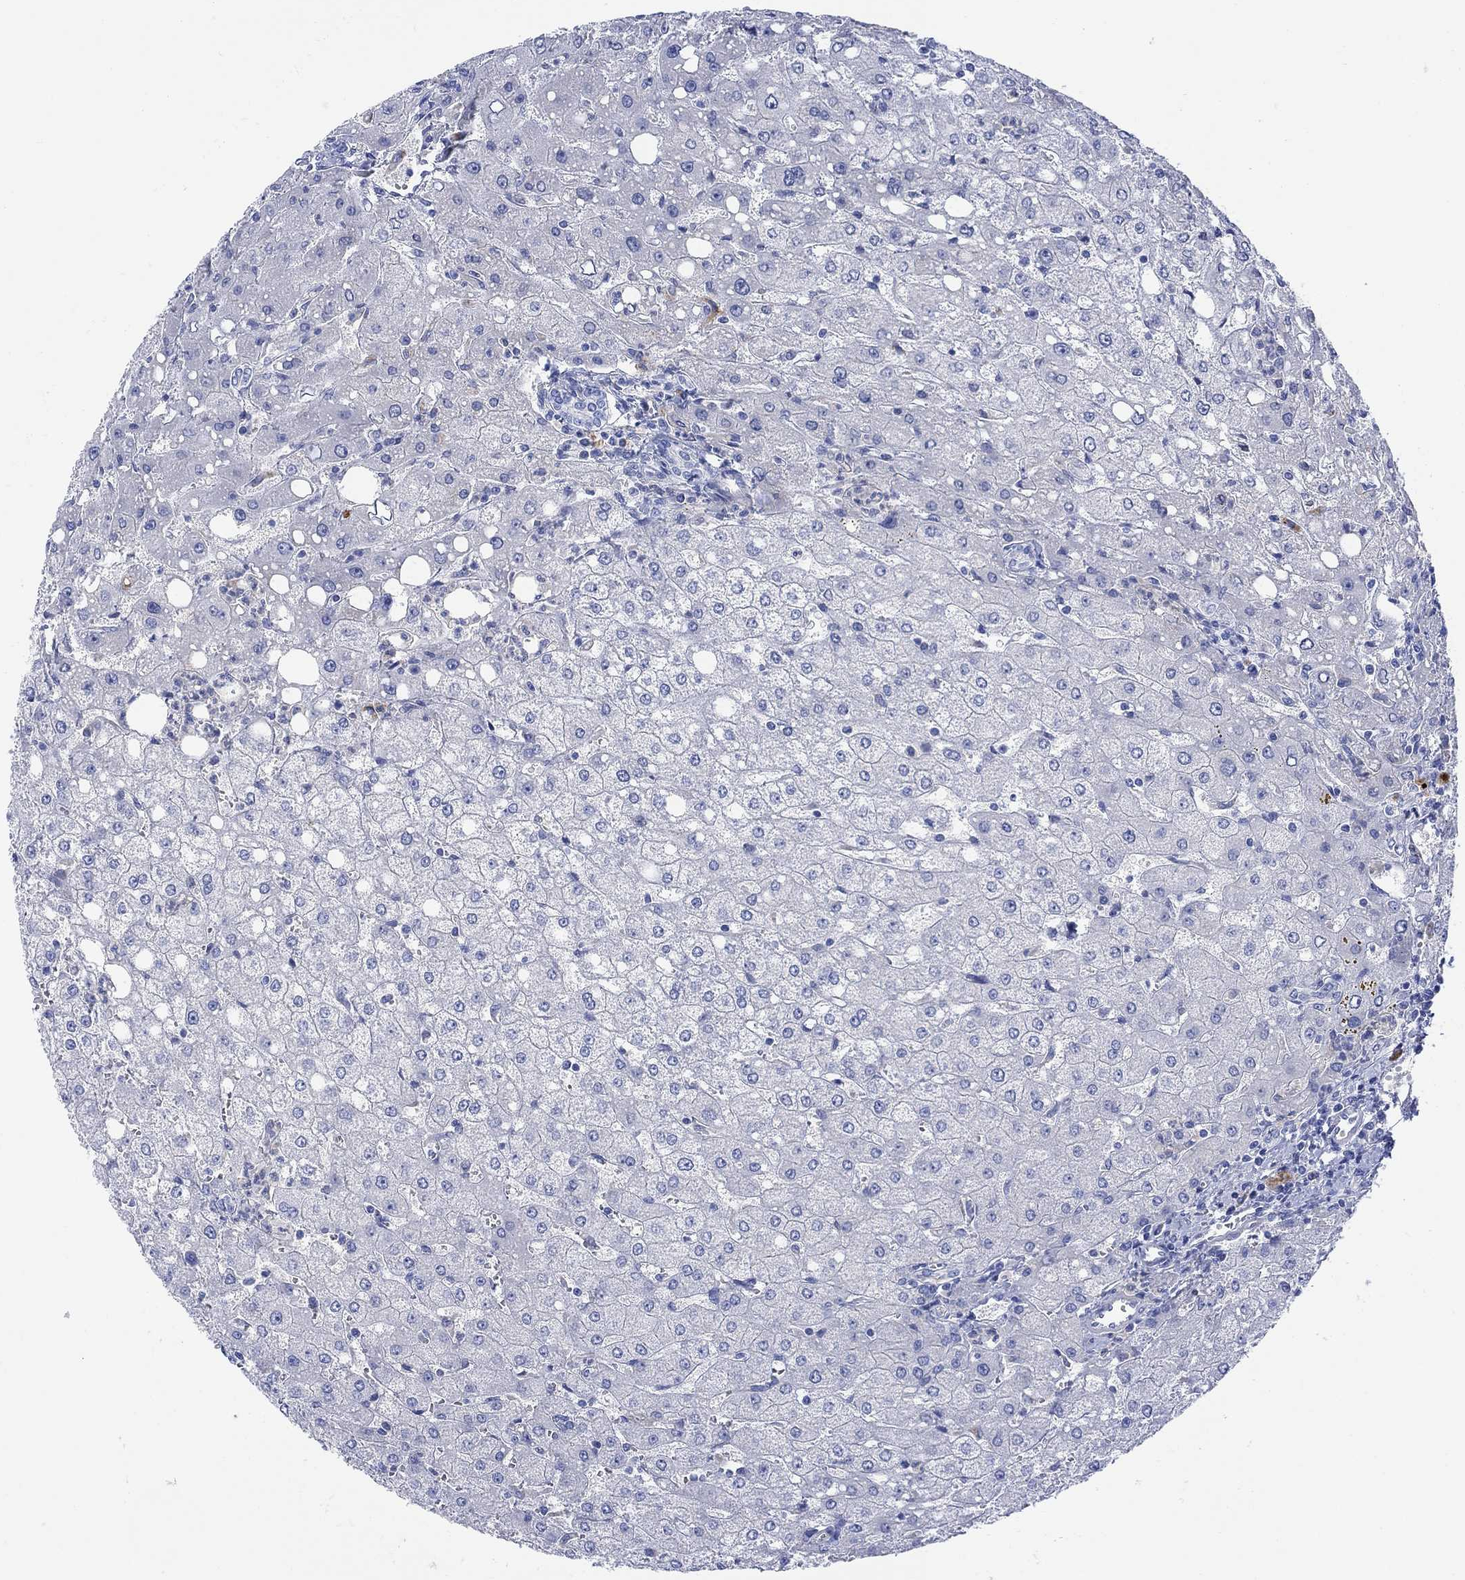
{"staining": {"intensity": "negative", "quantity": "none", "location": "none"}, "tissue": "liver", "cell_type": "Cholangiocytes", "image_type": "normal", "snomed": [{"axis": "morphology", "description": "Normal tissue, NOS"}, {"axis": "topography", "description": "Liver"}], "caption": "Immunohistochemistry (IHC) of unremarkable liver exhibits no positivity in cholangiocytes. (Stains: DAB (3,3'-diaminobenzidine) IHC with hematoxylin counter stain, Microscopy: brightfield microscopy at high magnification).", "gene": "MYL1", "patient": {"sex": "female", "age": 53}}